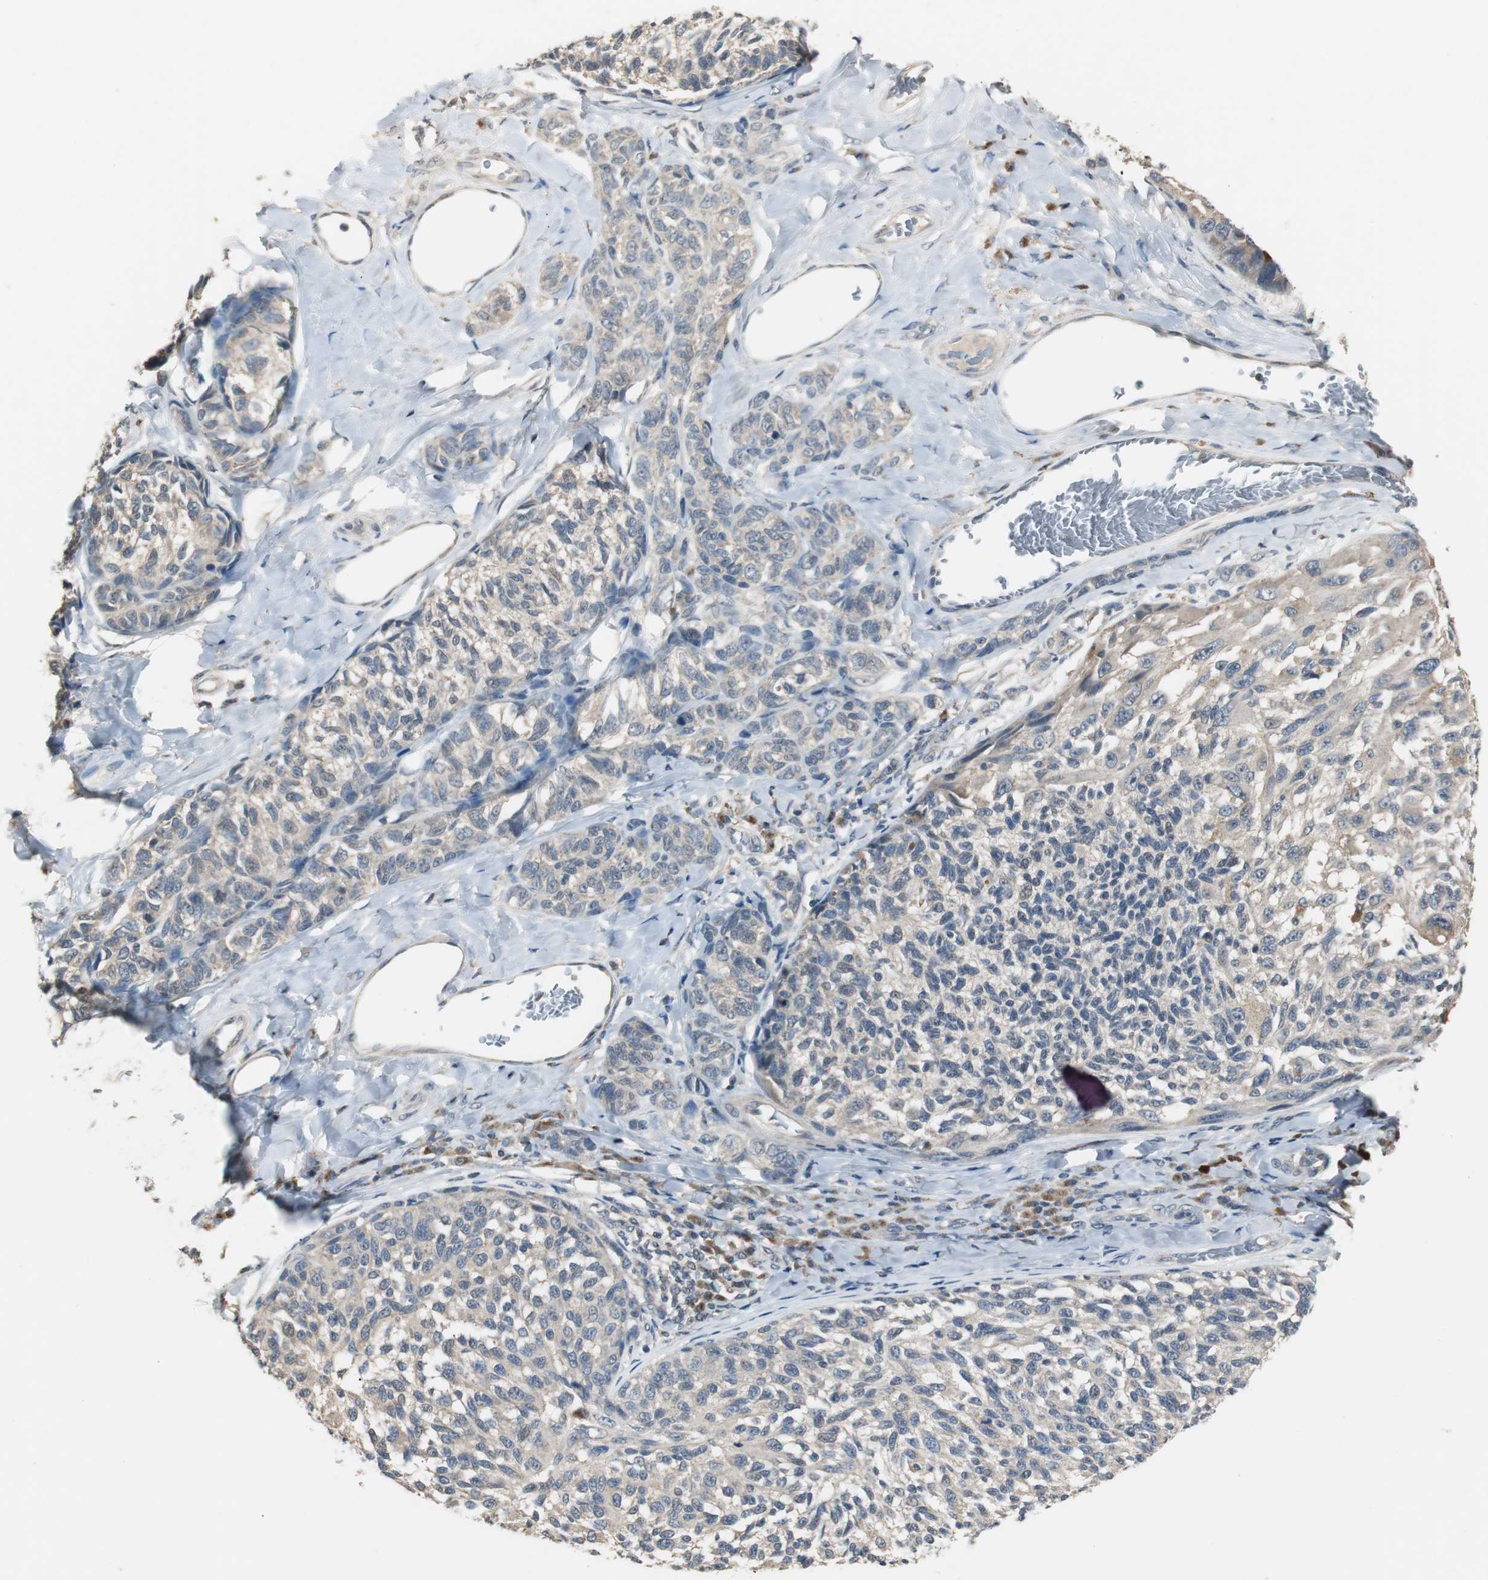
{"staining": {"intensity": "weak", "quantity": "25%-75%", "location": "cytoplasmic/membranous"}, "tissue": "melanoma", "cell_type": "Tumor cells", "image_type": "cancer", "snomed": [{"axis": "morphology", "description": "Malignant melanoma, NOS"}, {"axis": "topography", "description": "Skin"}], "caption": "Human malignant melanoma stained with a protein marker shows weak staining in tumor cells.", "gene": "PTPRN2", "patient": {"sex": "female", "age": 73}}